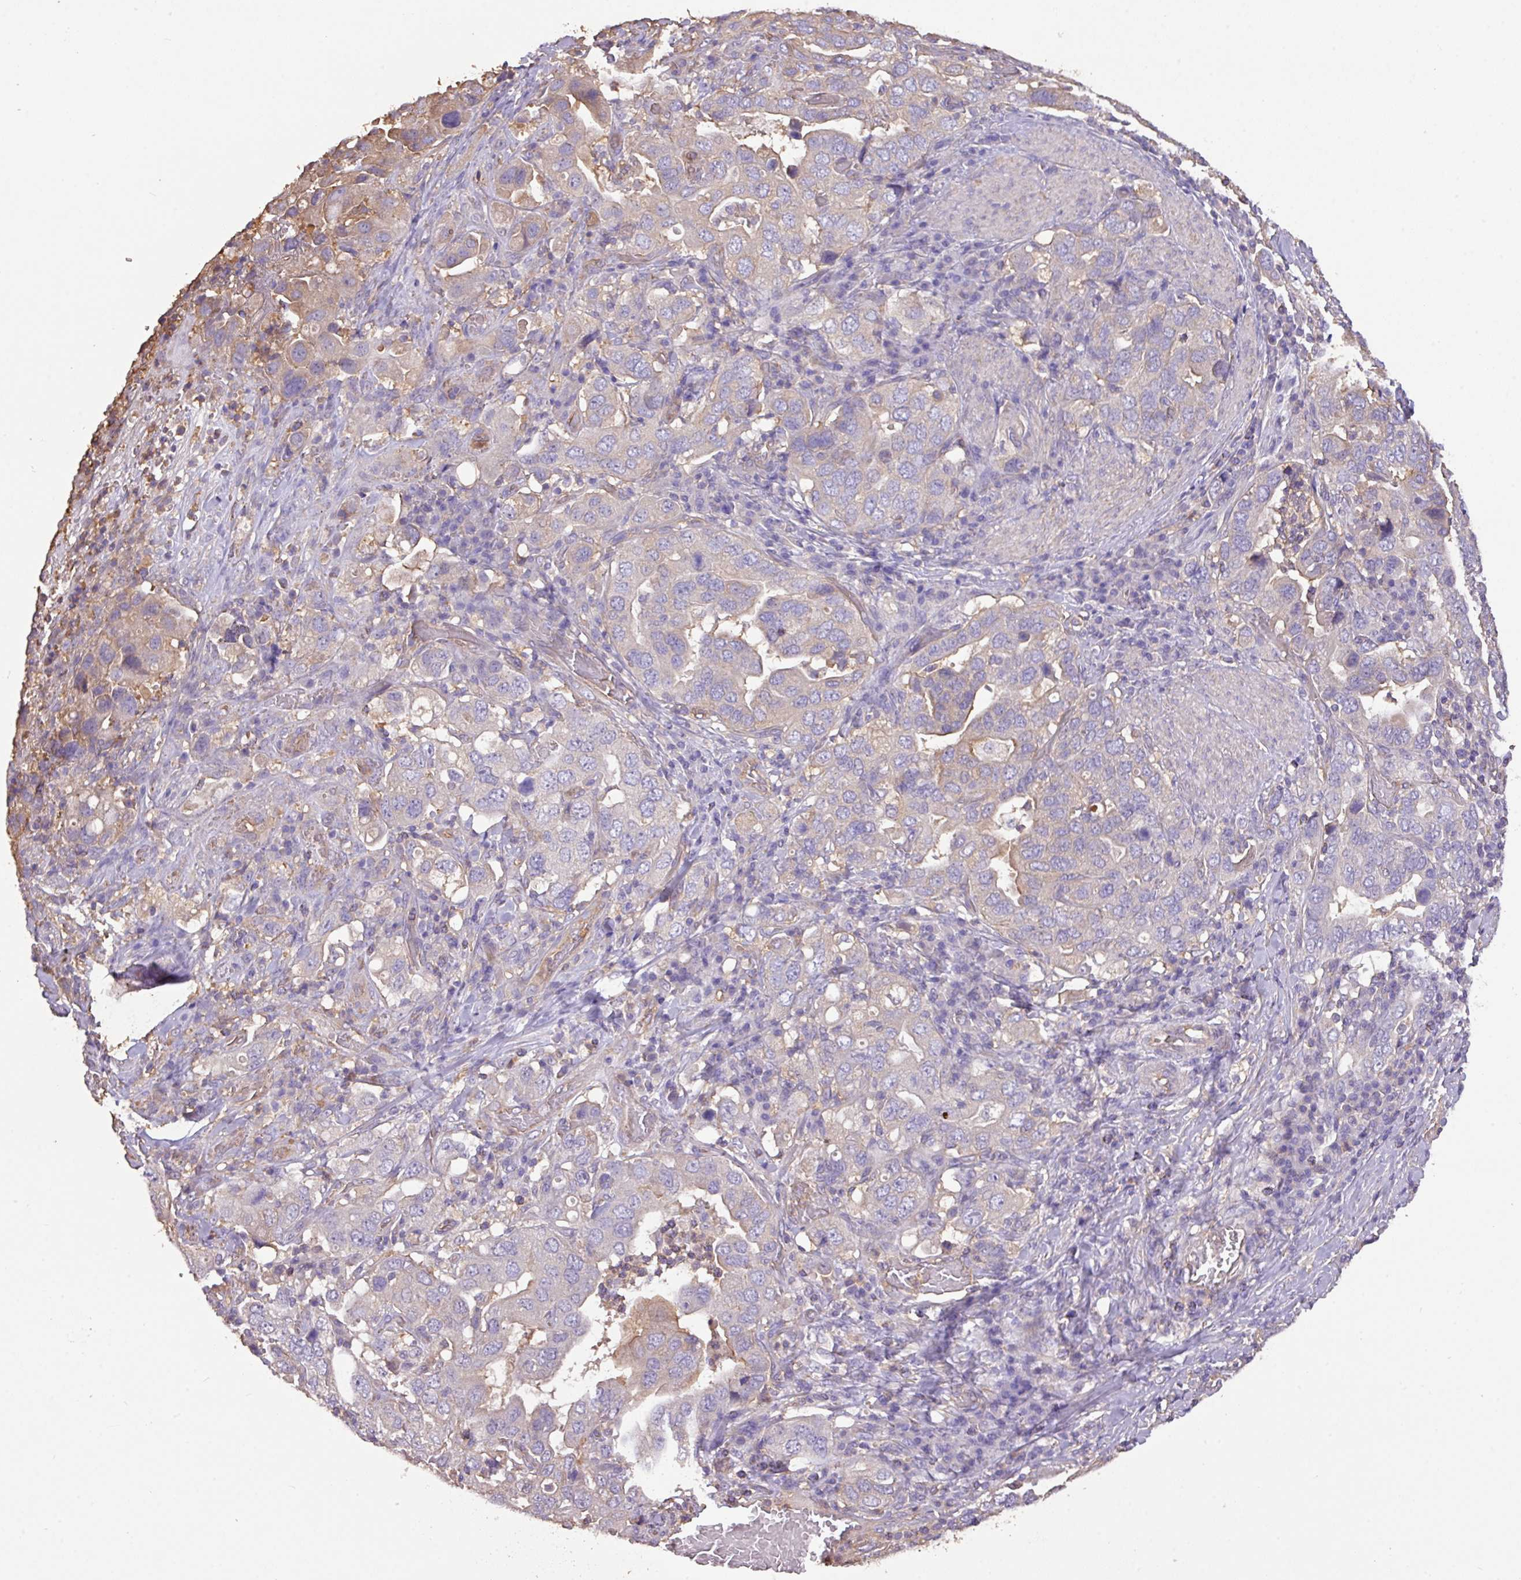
{"staining": {"intensity": "negative", "quantity": "none", "location": "none"}, "tissue": "stomach cancer", "cell_type": "Tumor cells", "image_type": "cancer", "snomed": [{"axis": "morphology", "description": "Adenocarcinoma, NOS"}, {"axis": "topography", "description": "Stomach, upper"}], "caption": "Immunohistochemistry (IHC) micrograph of human adenocarcinoma (stomach) stained for a protein (brown), which demonstrates no positivity in tumor cells.", "gene": "CALML4", "patient": {"sex": "male", "age": 62}}